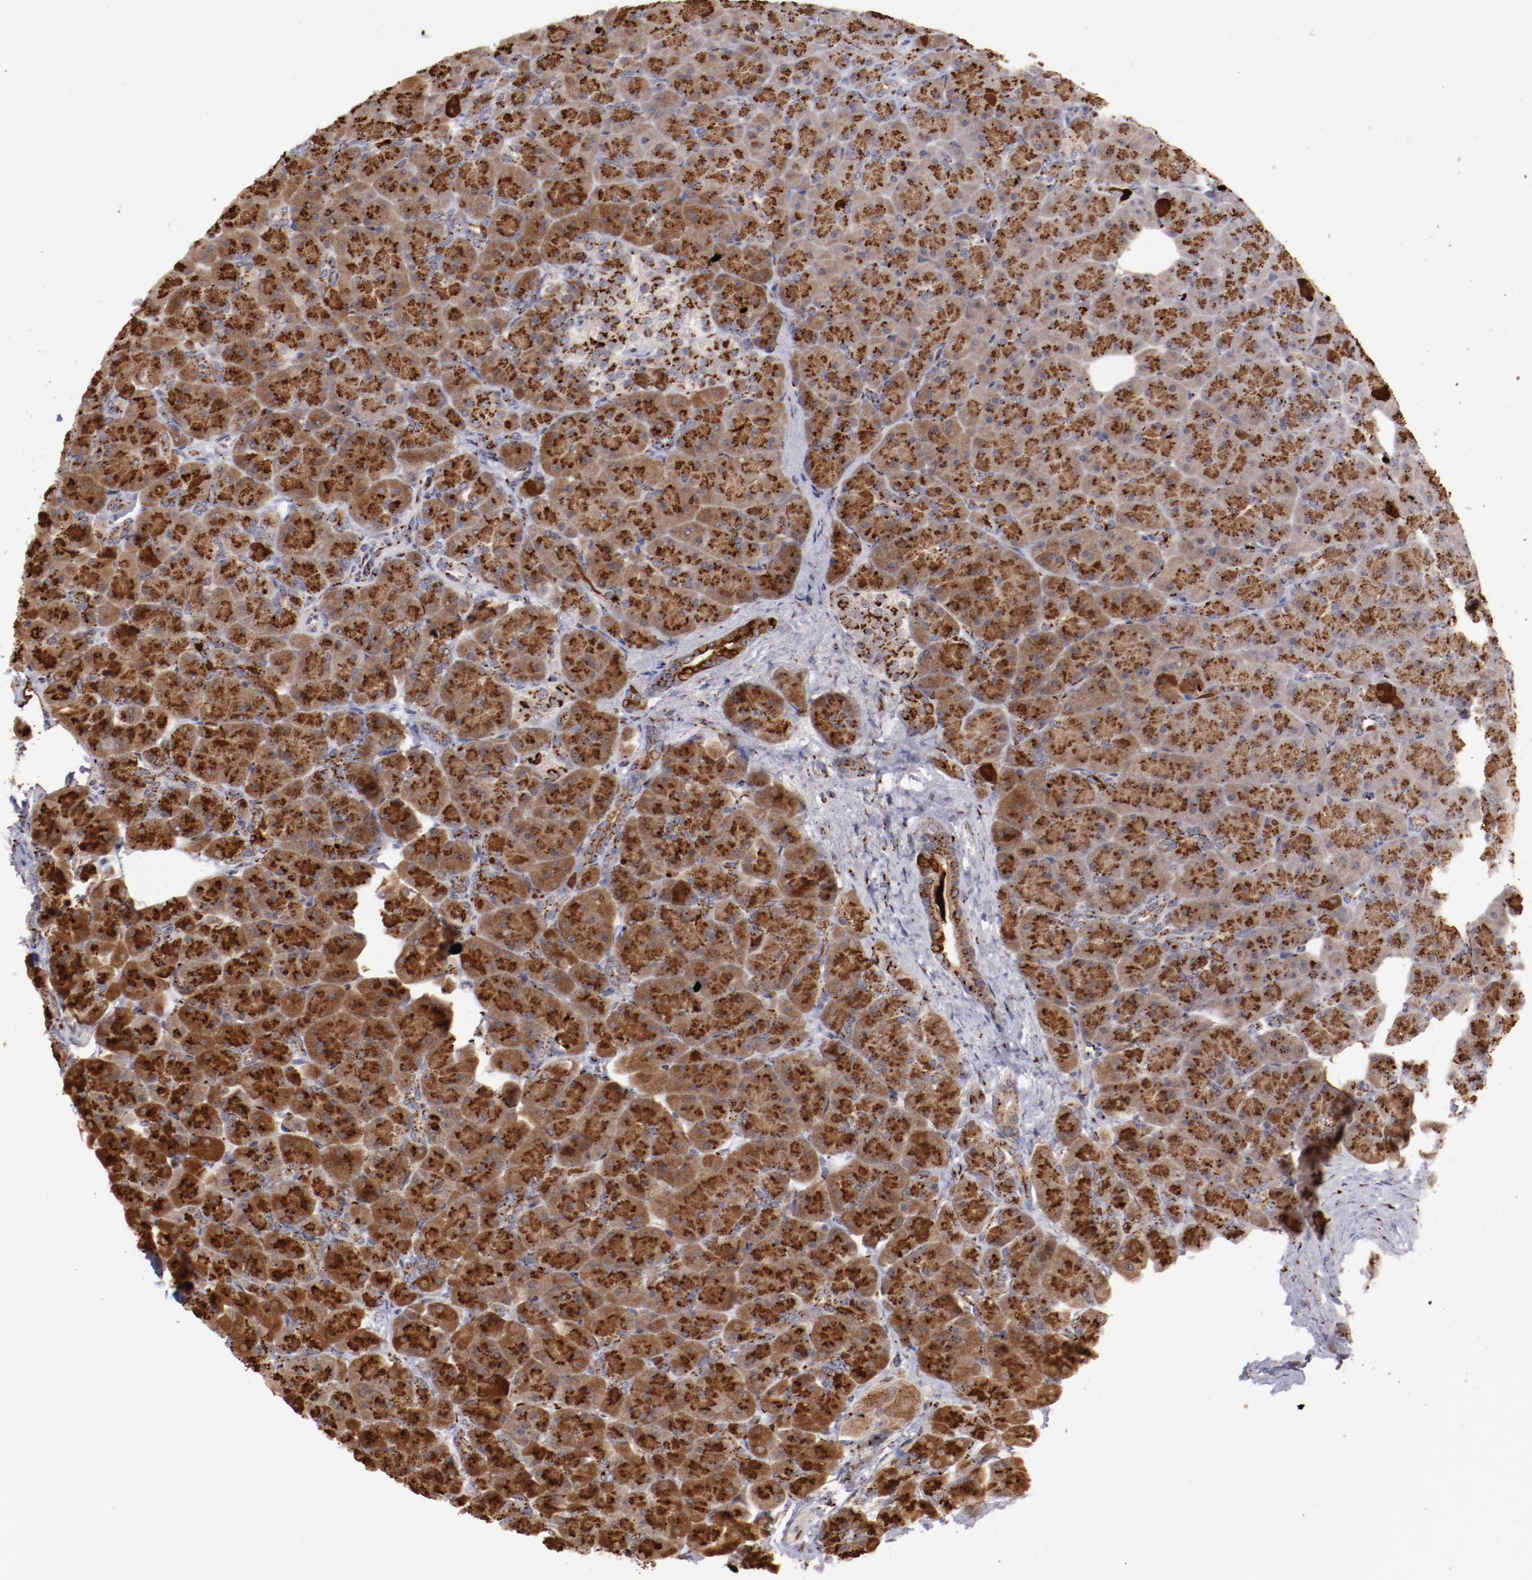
{"staining": {"intensity": "strong", "quantity": ">75%", "location": "cytoplasmic/membranous"}, "tissue": "pancreas", "cell_type": "Exocrine glandular cells", "image_type": "normal", "snomed": [{"axis": "morphology", "description": "Normal tissue, NOS"}, {"axis": "topography", "description": "Pancreas"}], "caption": "Human pancreas stained for a protein (brown) shows strong cytoplasmic/membranous positive positivity in about >75% of exocrine glandular cells.", "gene": "GOLIM4", "patient": {"sex": "male", "age": 66}}